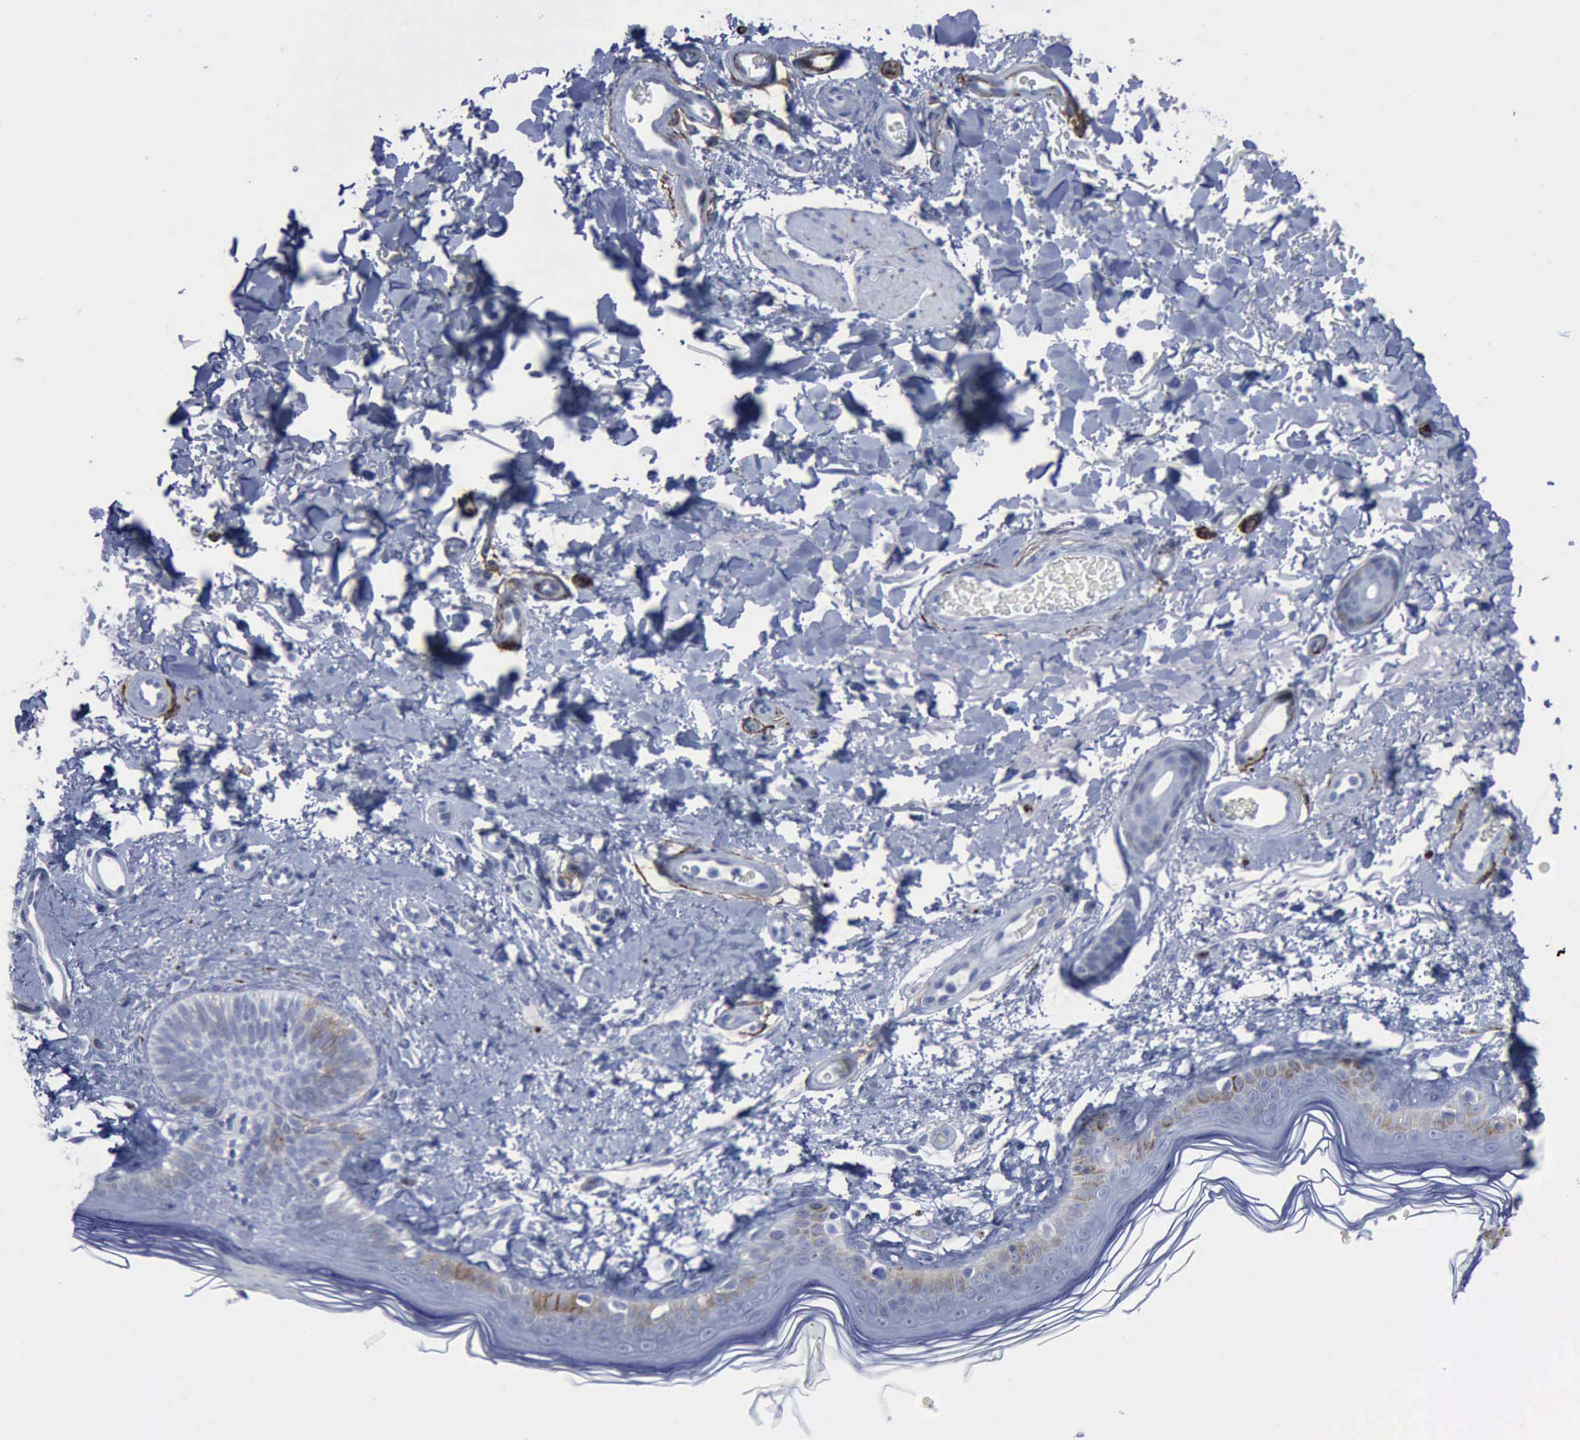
{"staining": {"intensity": "negative", "quantity": "none", "location": "none"}, "tissue": "skin", "cell_type": "Fibroblasts", "image_type": "normal", "snomed": [{"axis": "morphology", "description": "Normal tissue, NOS"}, {"axis": "topography", "description": "Skin"}], "caption": "Immunohistochemistry (IHC) of normal human skin shows no staining in fibroblasts.", "gene": "NGFR", "patient": {"sex": "male", "age": 63}}